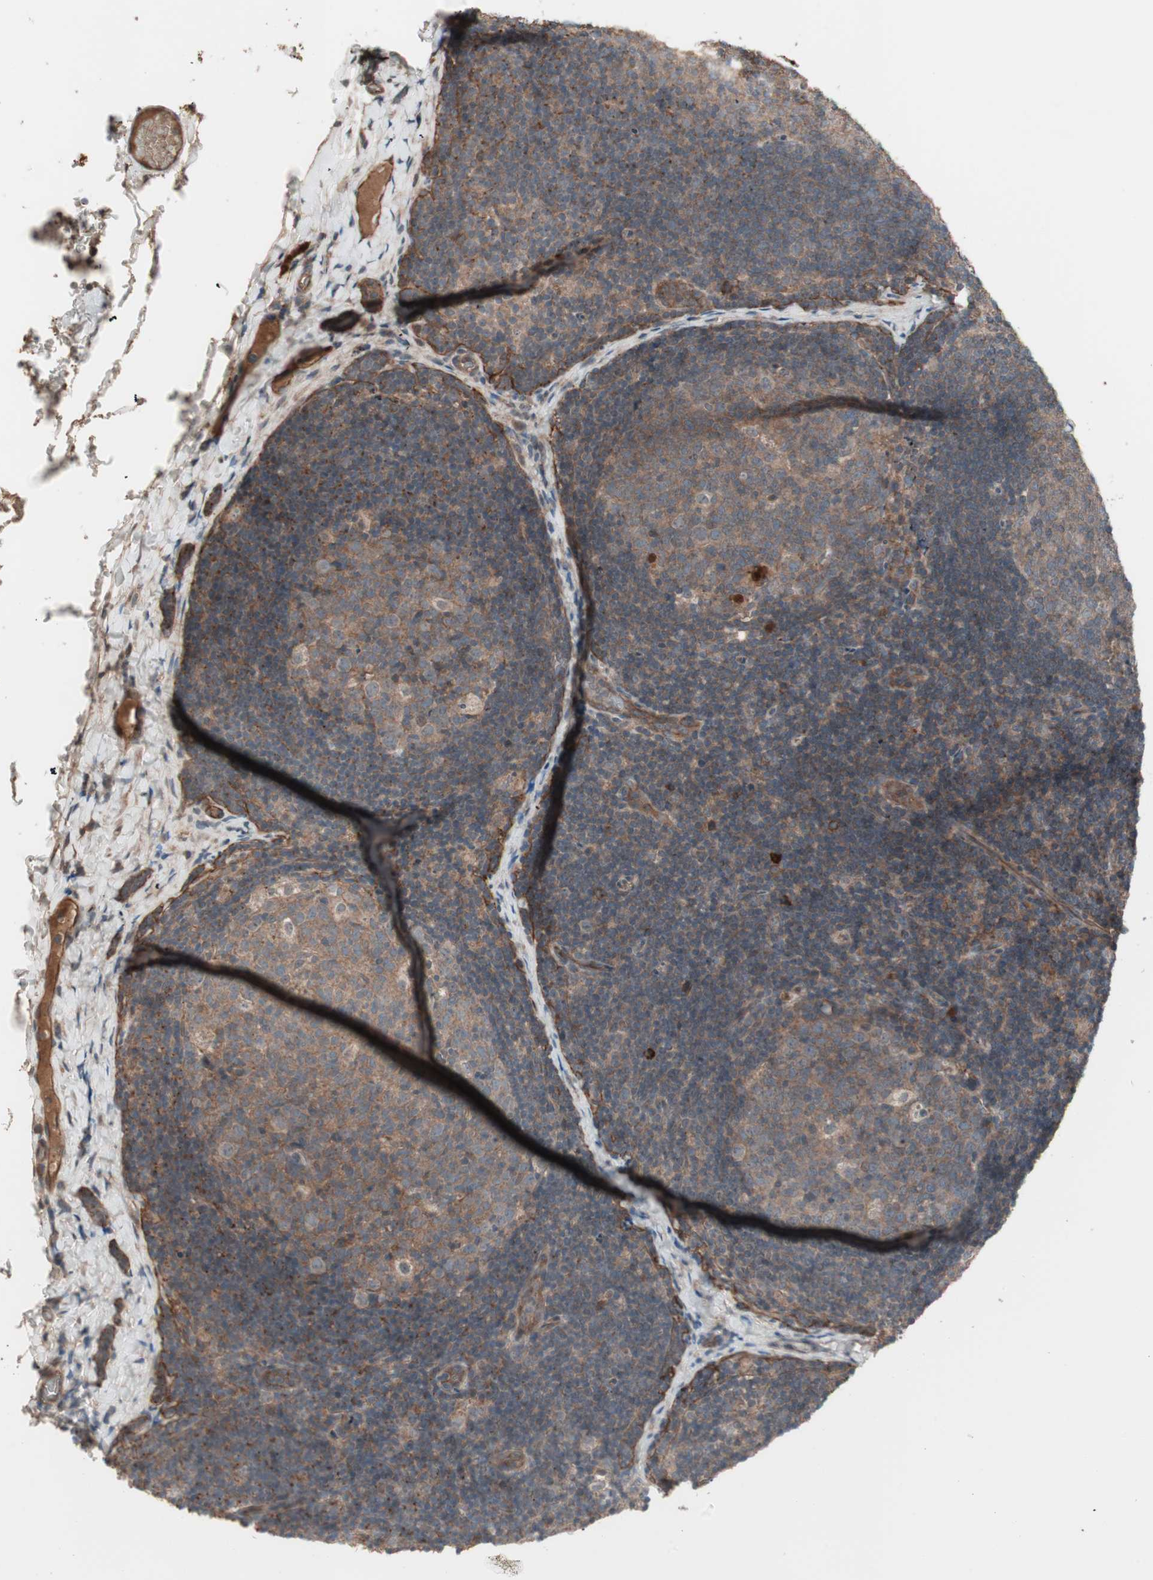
{"staining": {"intensity": "moderate", "quantity": "25%-75%", "location": "cytoplasmic/membranous"}, "tissue": "lymph node", "cell_type": "Germinal center cells", "image_type": "normal", "snomed": [{"axis": "morphology", "description": "Normal tissue, NOS"}, {"axis": "topography", "description": "Lymph node"}], "caption": "The histopathology image reveals staining of normal lymph node, revealing moderate cytoplasmic/membranous protein staining (brown color) within germinal center cells.", "gene": "TFPI", "patient": {"sex": "female", "age": 14}}